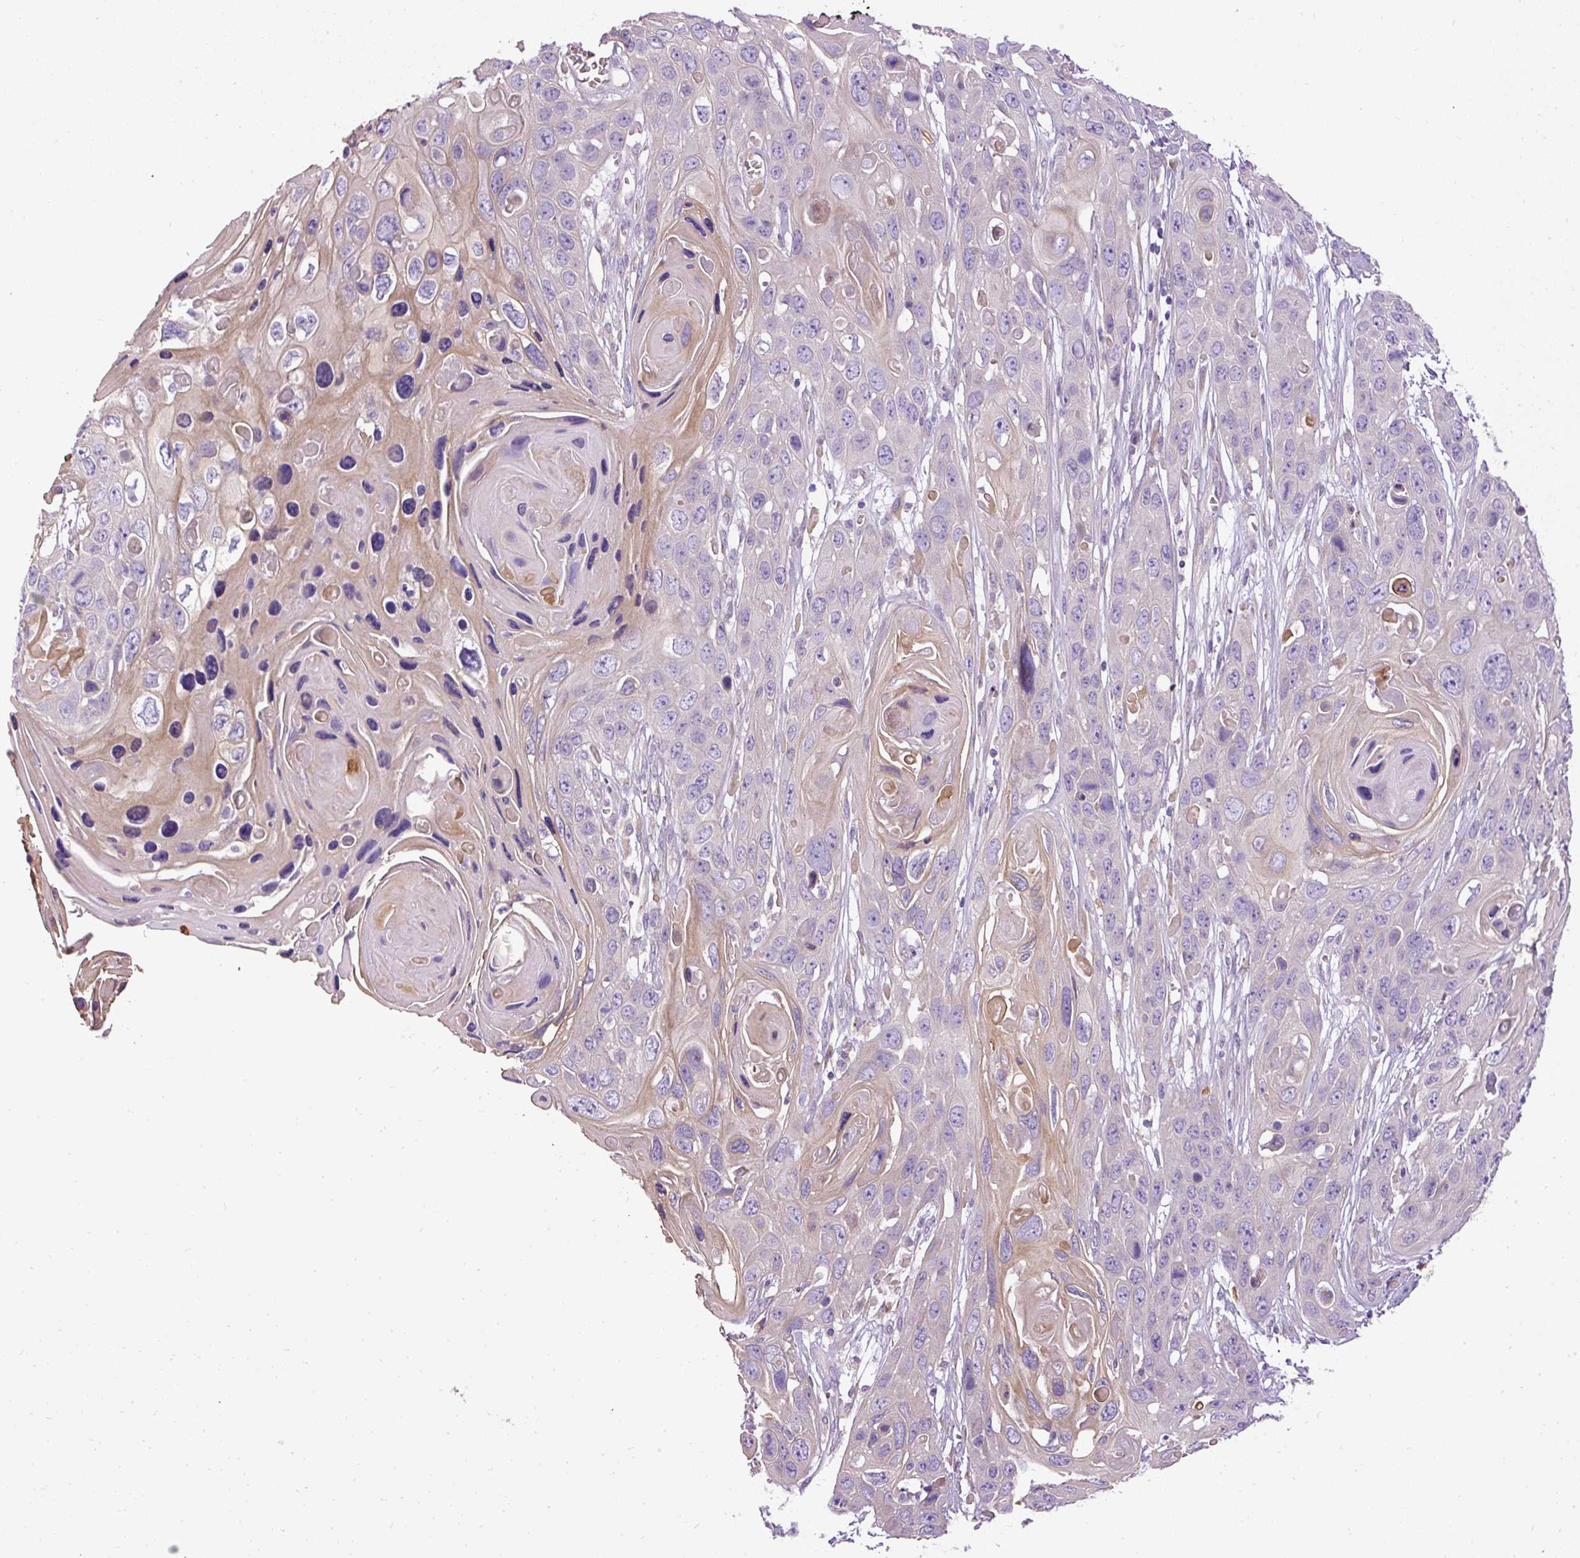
{"staining": {"intensity": "weak", "quantity": "<25%", "location": "cytoplasmic/membranous"}, "tissue": "skin cancer", "cell_type": "Tumor cells", "image_type": "cancer", "snomed": [{"axis": "morphology", "description": "Squamous cell carcinoma, NOS"}, {"axis": "topography", "description": "Skin"}], "caption": "IHC of skin cancer demonstrates no staining in tumor cells.", "gene": "FAM149A", "patient": {"sex": "male", "age": 55}}